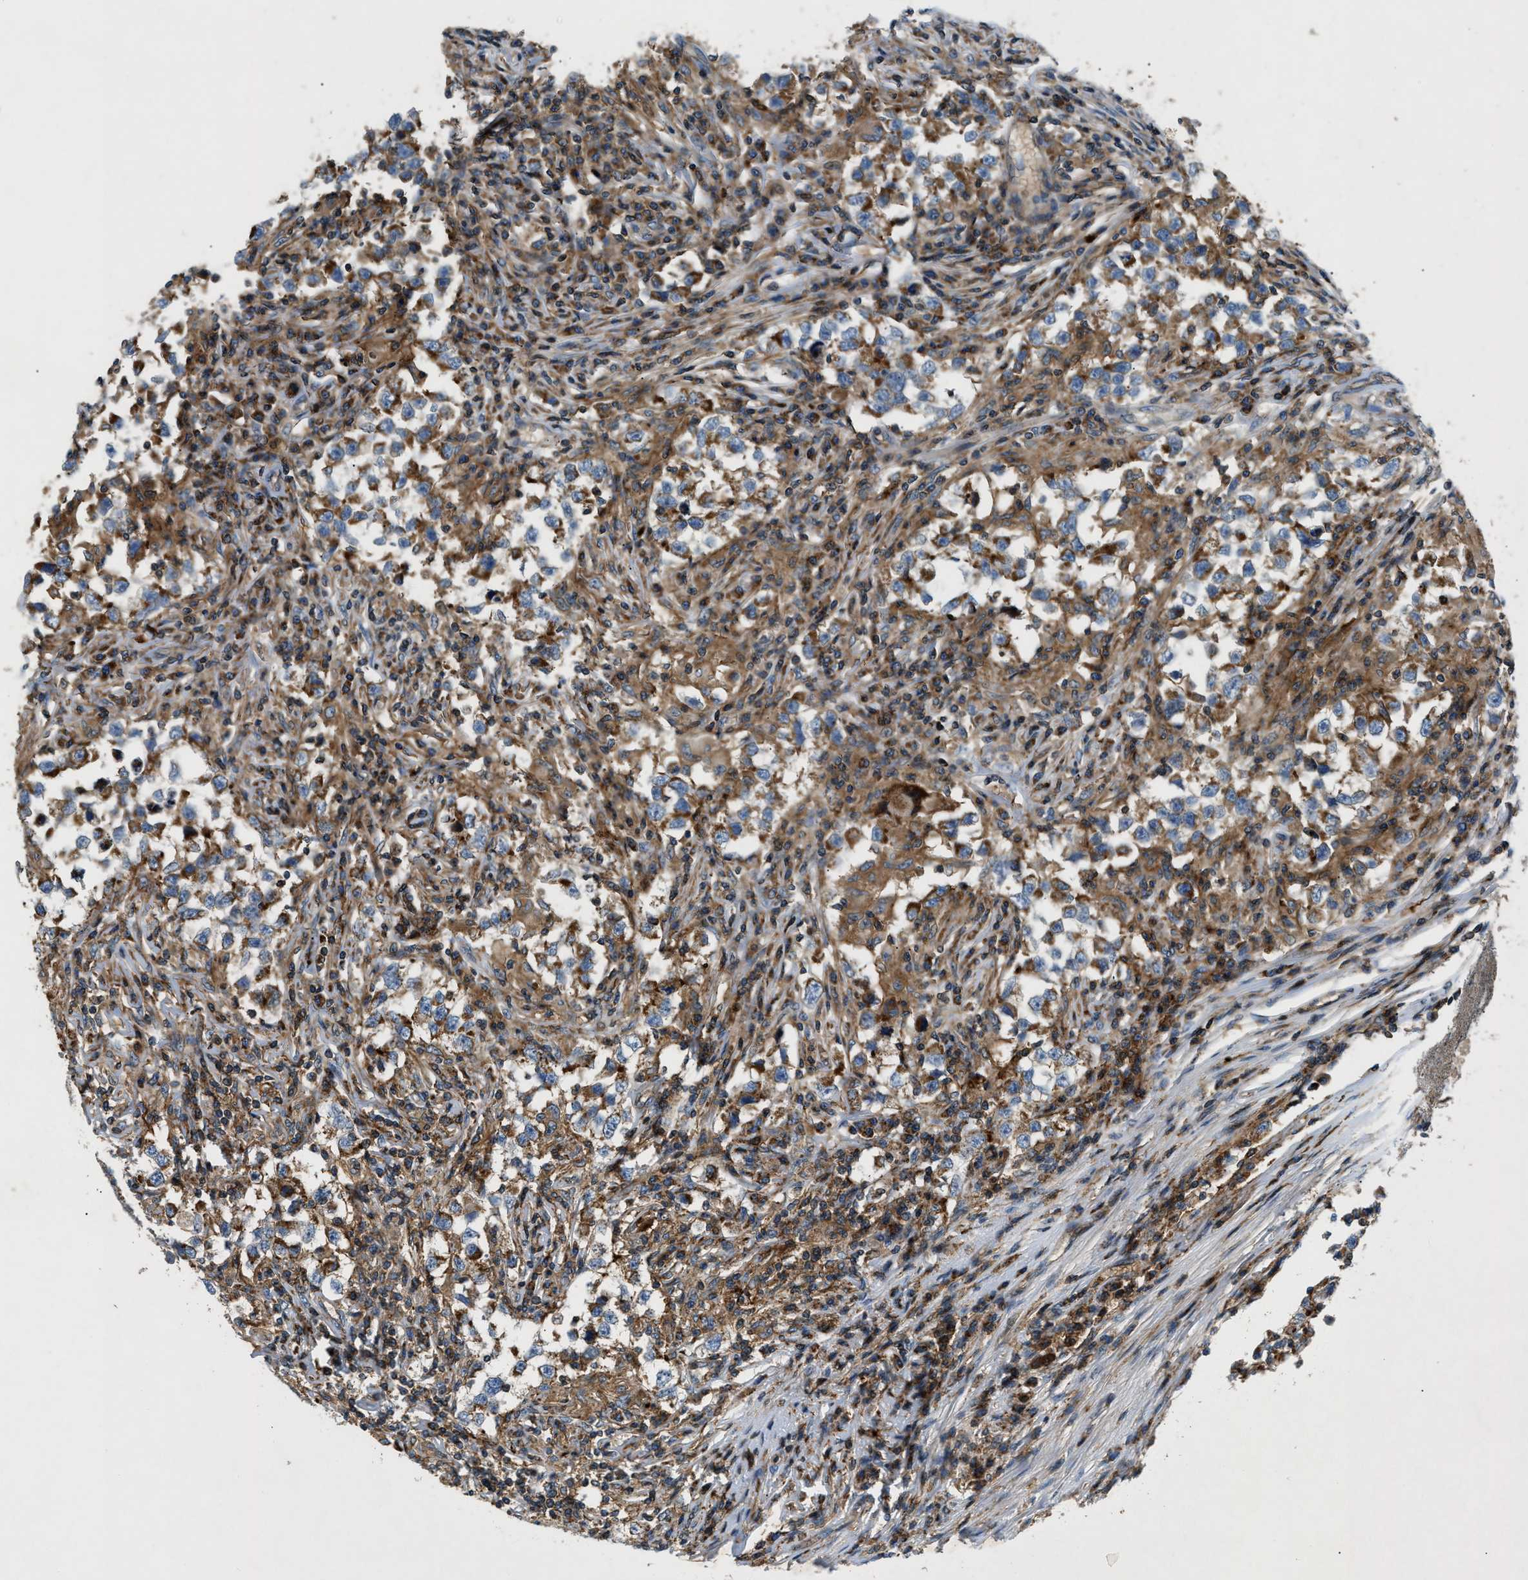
{"staining": {"intensity": "moderate", "quantity": ">75%", "location": "cytoplasmic/membranous"}, "tissue": "testis cancer", "cell_type": "Tumor cells", "image_type": "cancer", "snomed": [{"axis": "morphology", "description": "Carcinoma, Embryonal, NOS"}, {"axis": "topography", "description": "Testis"}], "caption": "Testis embryonal carcinoma tissue exhibits moderate cytoplasmic/membranous expression in approximately >75% of tumor cells, visualized by immunohistochemistry.", "gene": "DHODH", "patient": {"sex": "male", "age": 21}}